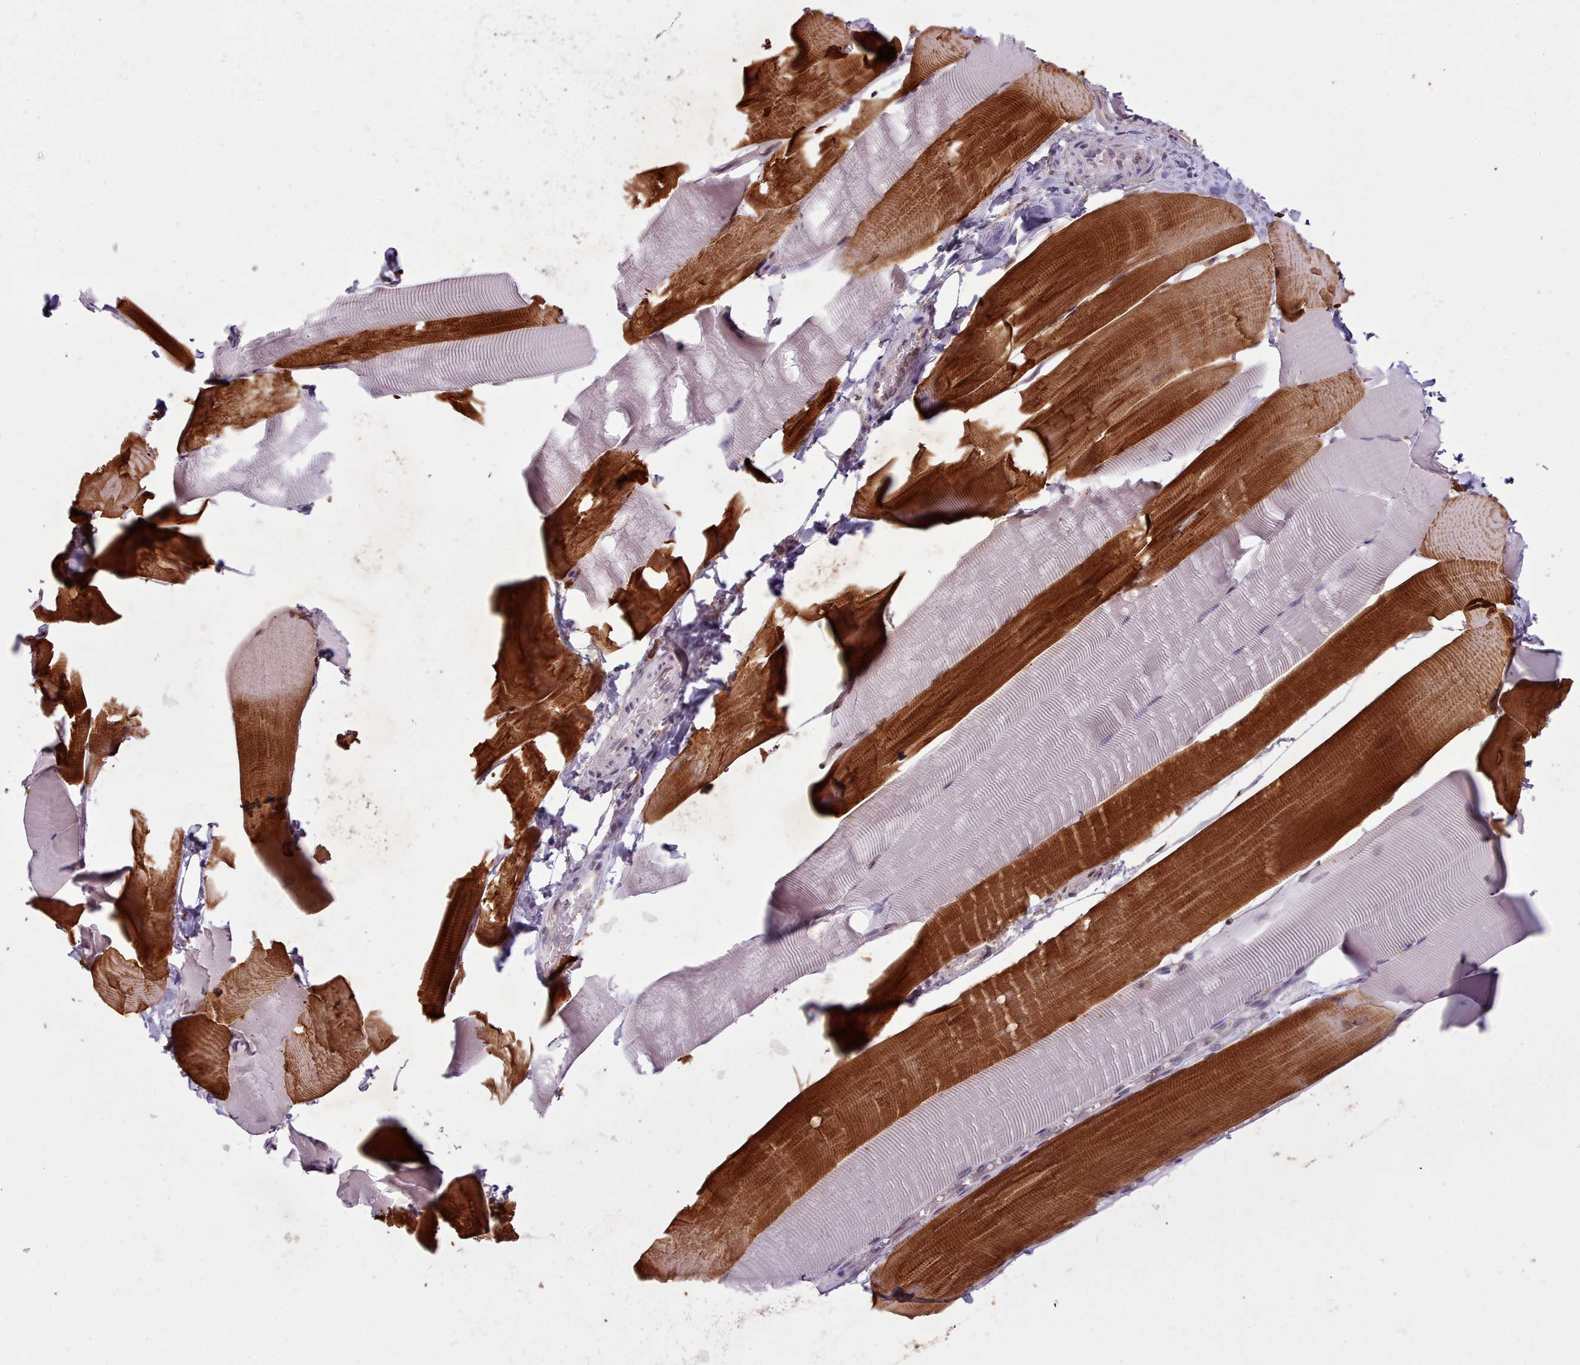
{"staining": {"intensity": "strong", "quantity": "25%-75%", "location": "cytoplasmic/membranous"}, "tissue": "skeletal muscle", "cell_type": "Myocytes", "image_type": "normal", "snomed": [{"axis": "morphology", "description": "Normal tissue, NOS"}, {"axis": "topography", "description": "Skeletal muscle"}], "caption": "Skeletal muscle stained with DAB (3,3'-diaminobenzidine) IHC shows high levels of strong cytoplasmic/membranous expression in approximately 25%-75% of myocytes. The protein is shown in brown color, while the nuclei are stained blue.", "gene": "PLD4", "patient": {"sex": "male", "age": 25}}